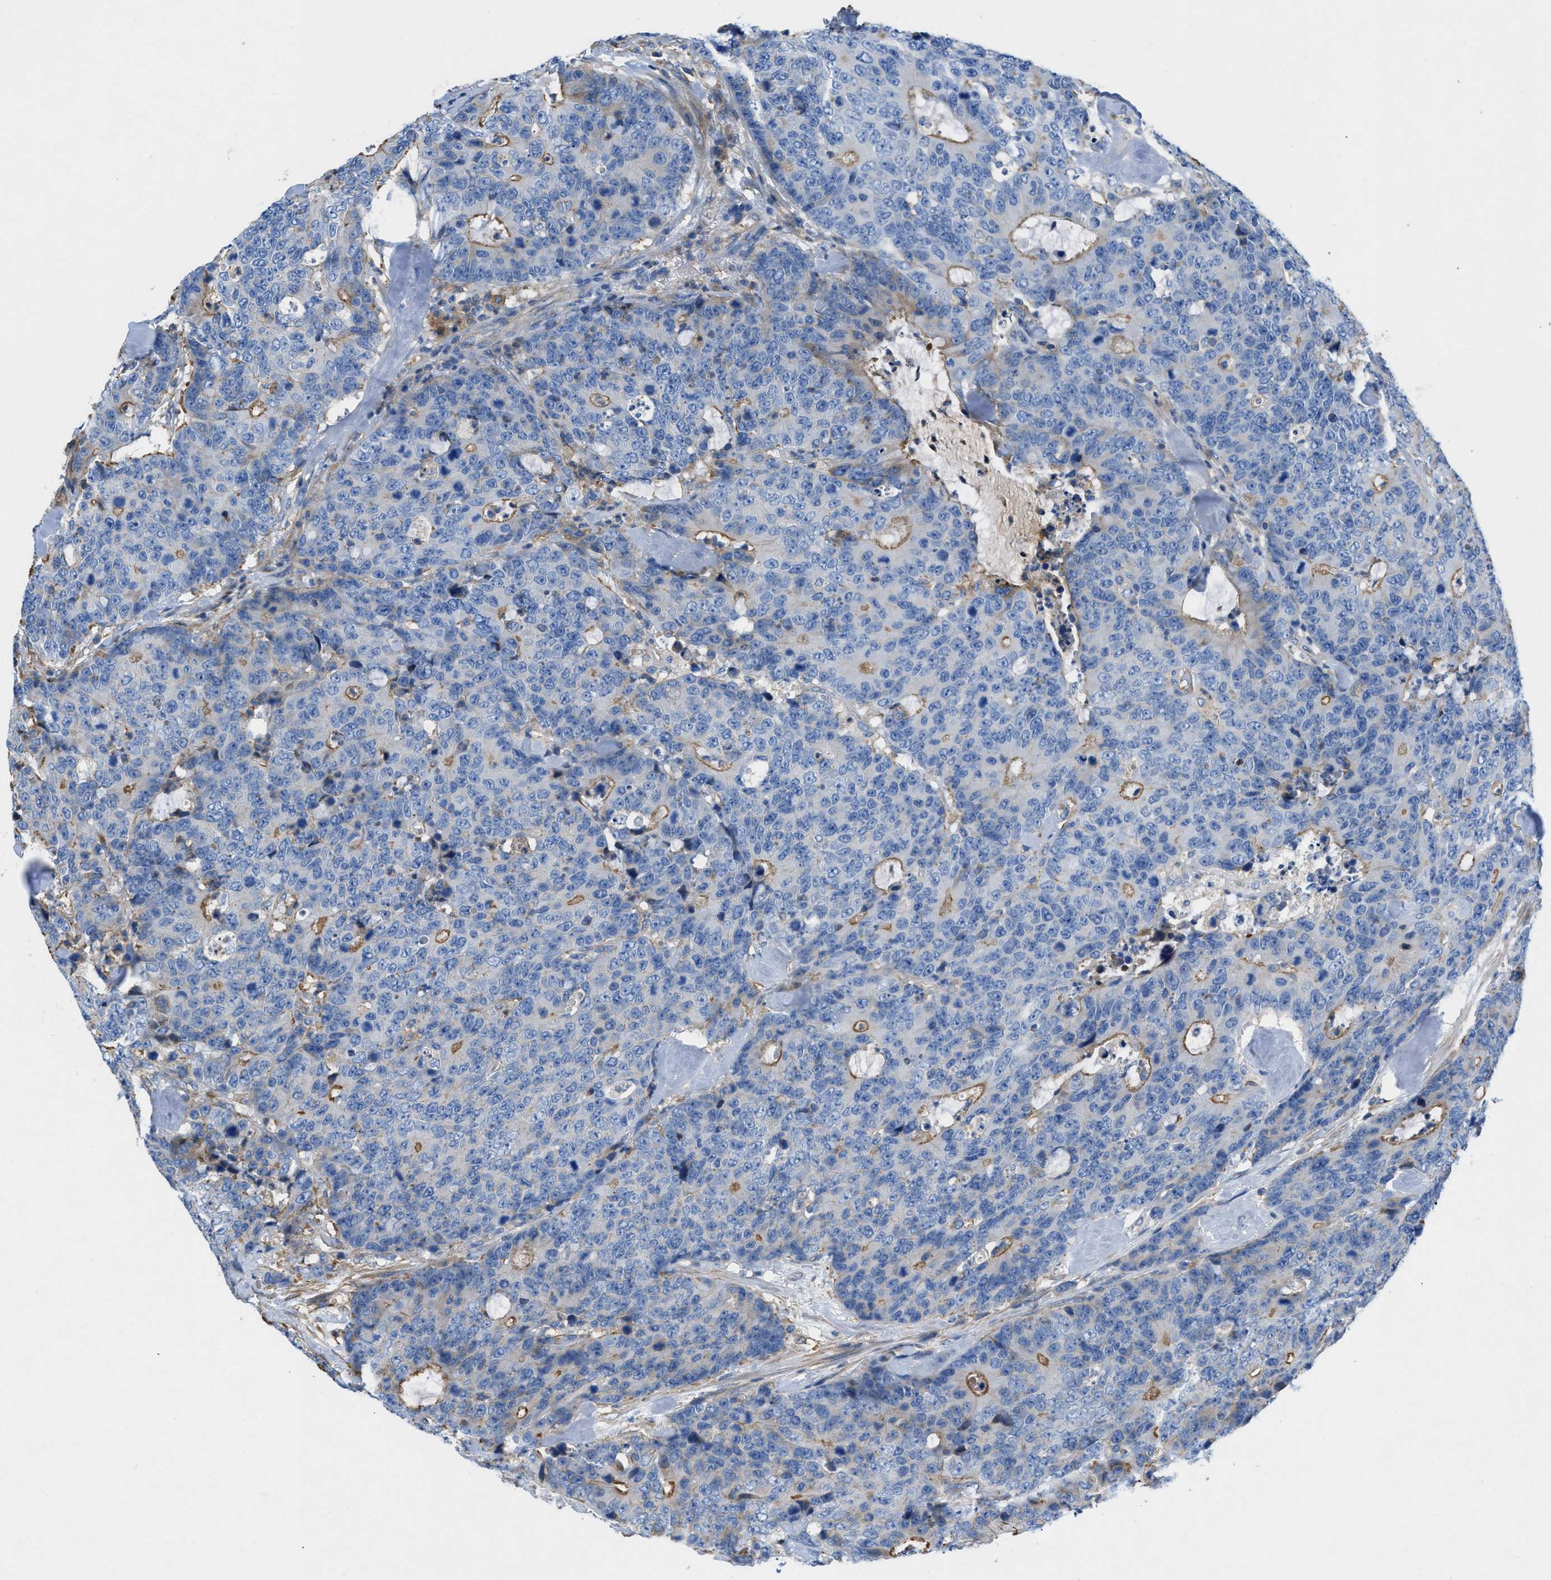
{"staining": {"intensity": "moderate", "quantity": "<25%", "location": "cytoplasmic/membranous"}, "tissue": "colorectal cancer", "cell_type": "Tumor cells", "image_type": "cancer", "snomed": [{"axis": "morphology", "description": "Adenocarcinoma, NOS"}, {"axis": "topography", "description": "Colon"}], "caption": "Immunohistochemistry (IHC) histopathology image of adenocarcinoma (colorectal) stained for a protein (brown), which reveals low levels of moderate cytoplasmic/membranous expression in approximately <25% of tumor cells.", "gene": "ATP6V0D1", "patient": {"sex": "female", "age": 86}}